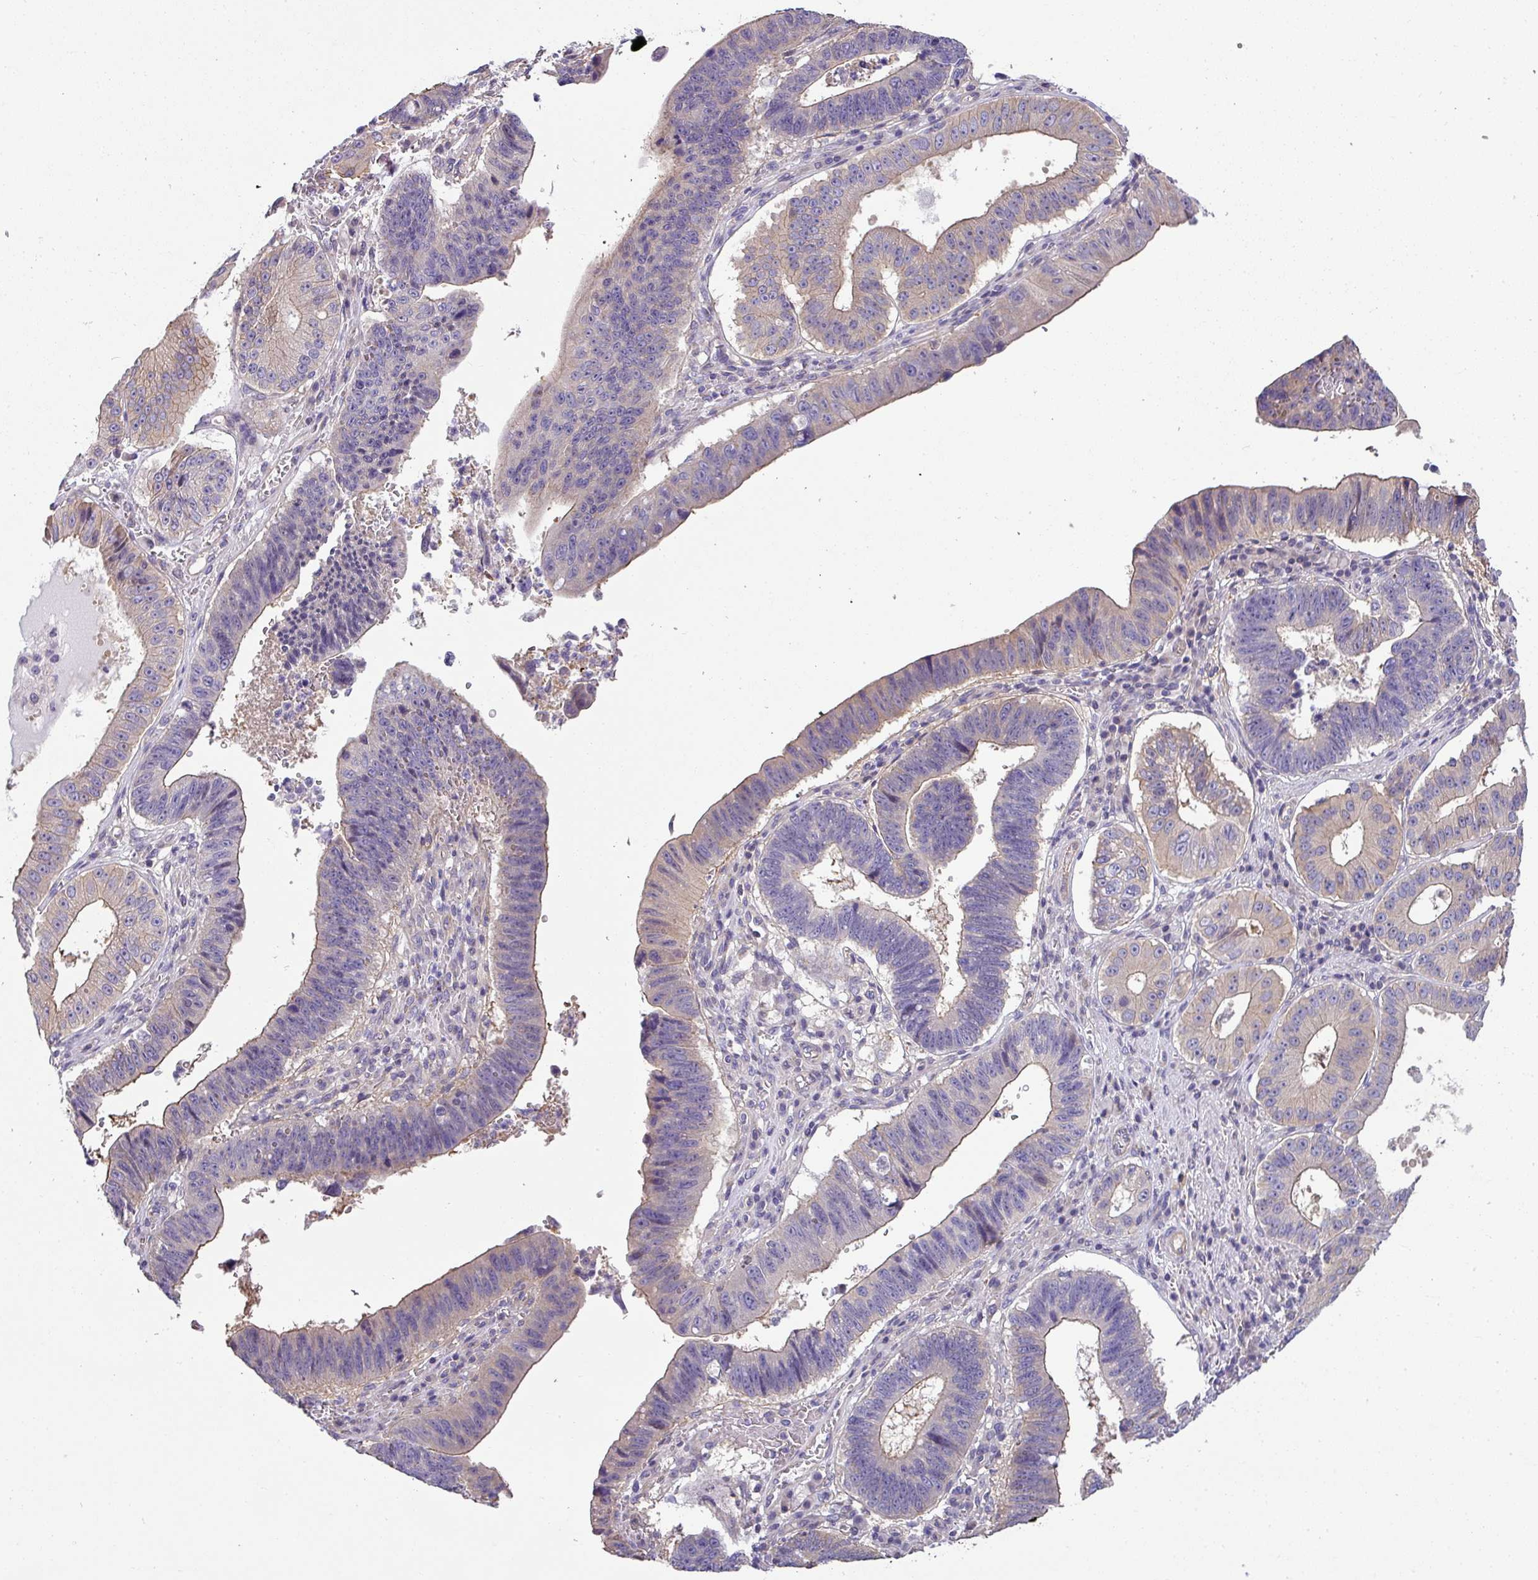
{"staining": {"intensity": "weak", "quantity": "25%-75%", "location": "cytoplasmic/membranous"}, "tissue": "stomach cancer", "cell_type": "Tumor cells", "image_type": "cancer", "snomed": [{"axis": "morphology", "description": "Adenocarcinoma, NOS"}, {"axis": "topography", "description": "Stomach"}], "caption": "High-magnification brightfield microscopy of adenocarcinoma (stomach) stained with DAB (brown) and counterstained with hematoxylin (blue). tumor cells exhibit weak cytoplasmic/membranous expression is identified in about25%-75% of cells. The protein is shown in brown color, while the nuclei are stained blue.", "gene": "PALS2", "patient": {"sex": "male", "age": 59}}